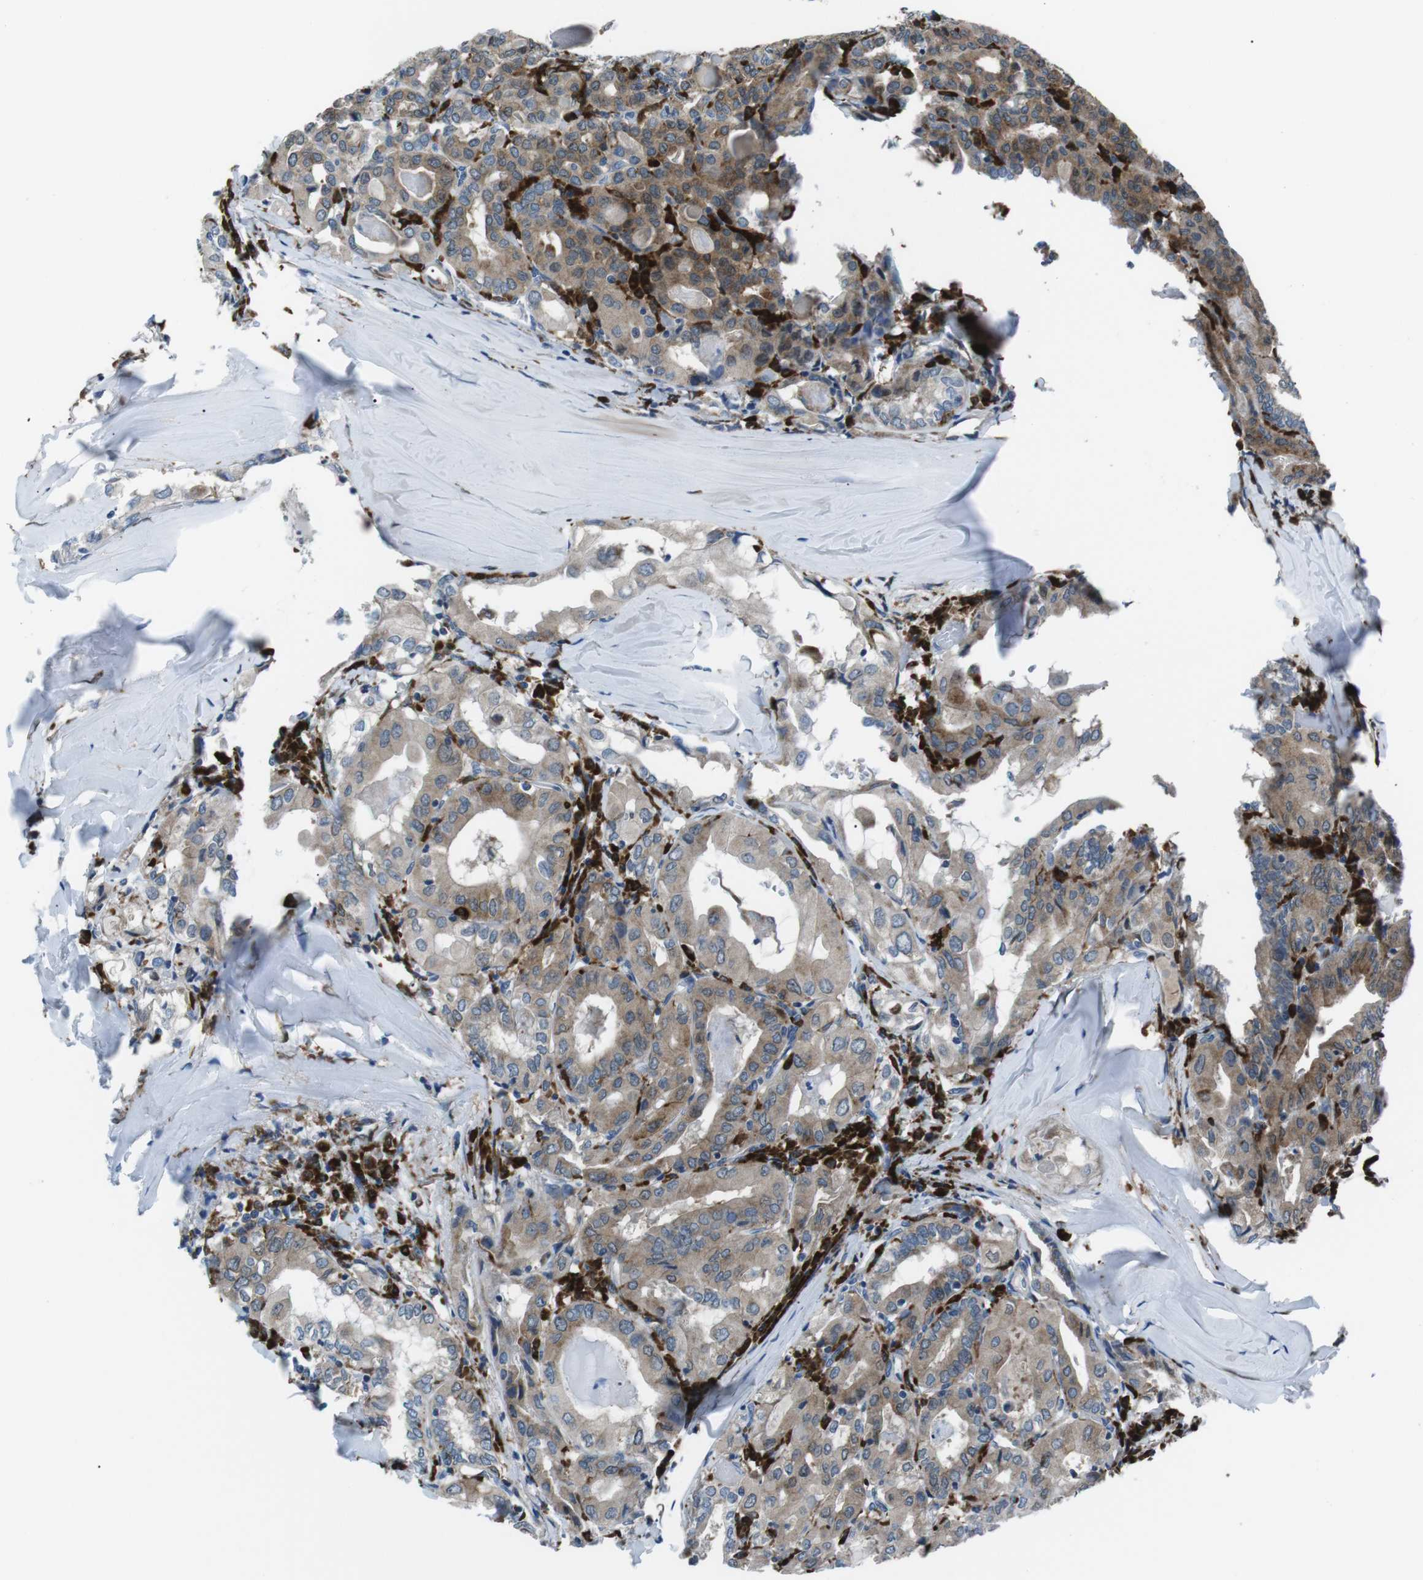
{"staining": {"intensity": "moderate", "quantity": ">75%", "location": "cytoplasmic/membranous"}, "tissue": "thyroid cancer", "cell_type": "Tumor cells", "image_type": "cancer", "snomed": [{"axis": "morphology", "description": "Papillary adenocarcinoma, NOS"}, {"axis": "topography", "description": "Thyroid gland"}], "caption": "Tumor cells show moderate cytoplasmic/membranous expression in approximately >75% of cells in thyroid cancer.", "gene": "BLNK", "patient": {"sex": "female", "age": 42}}